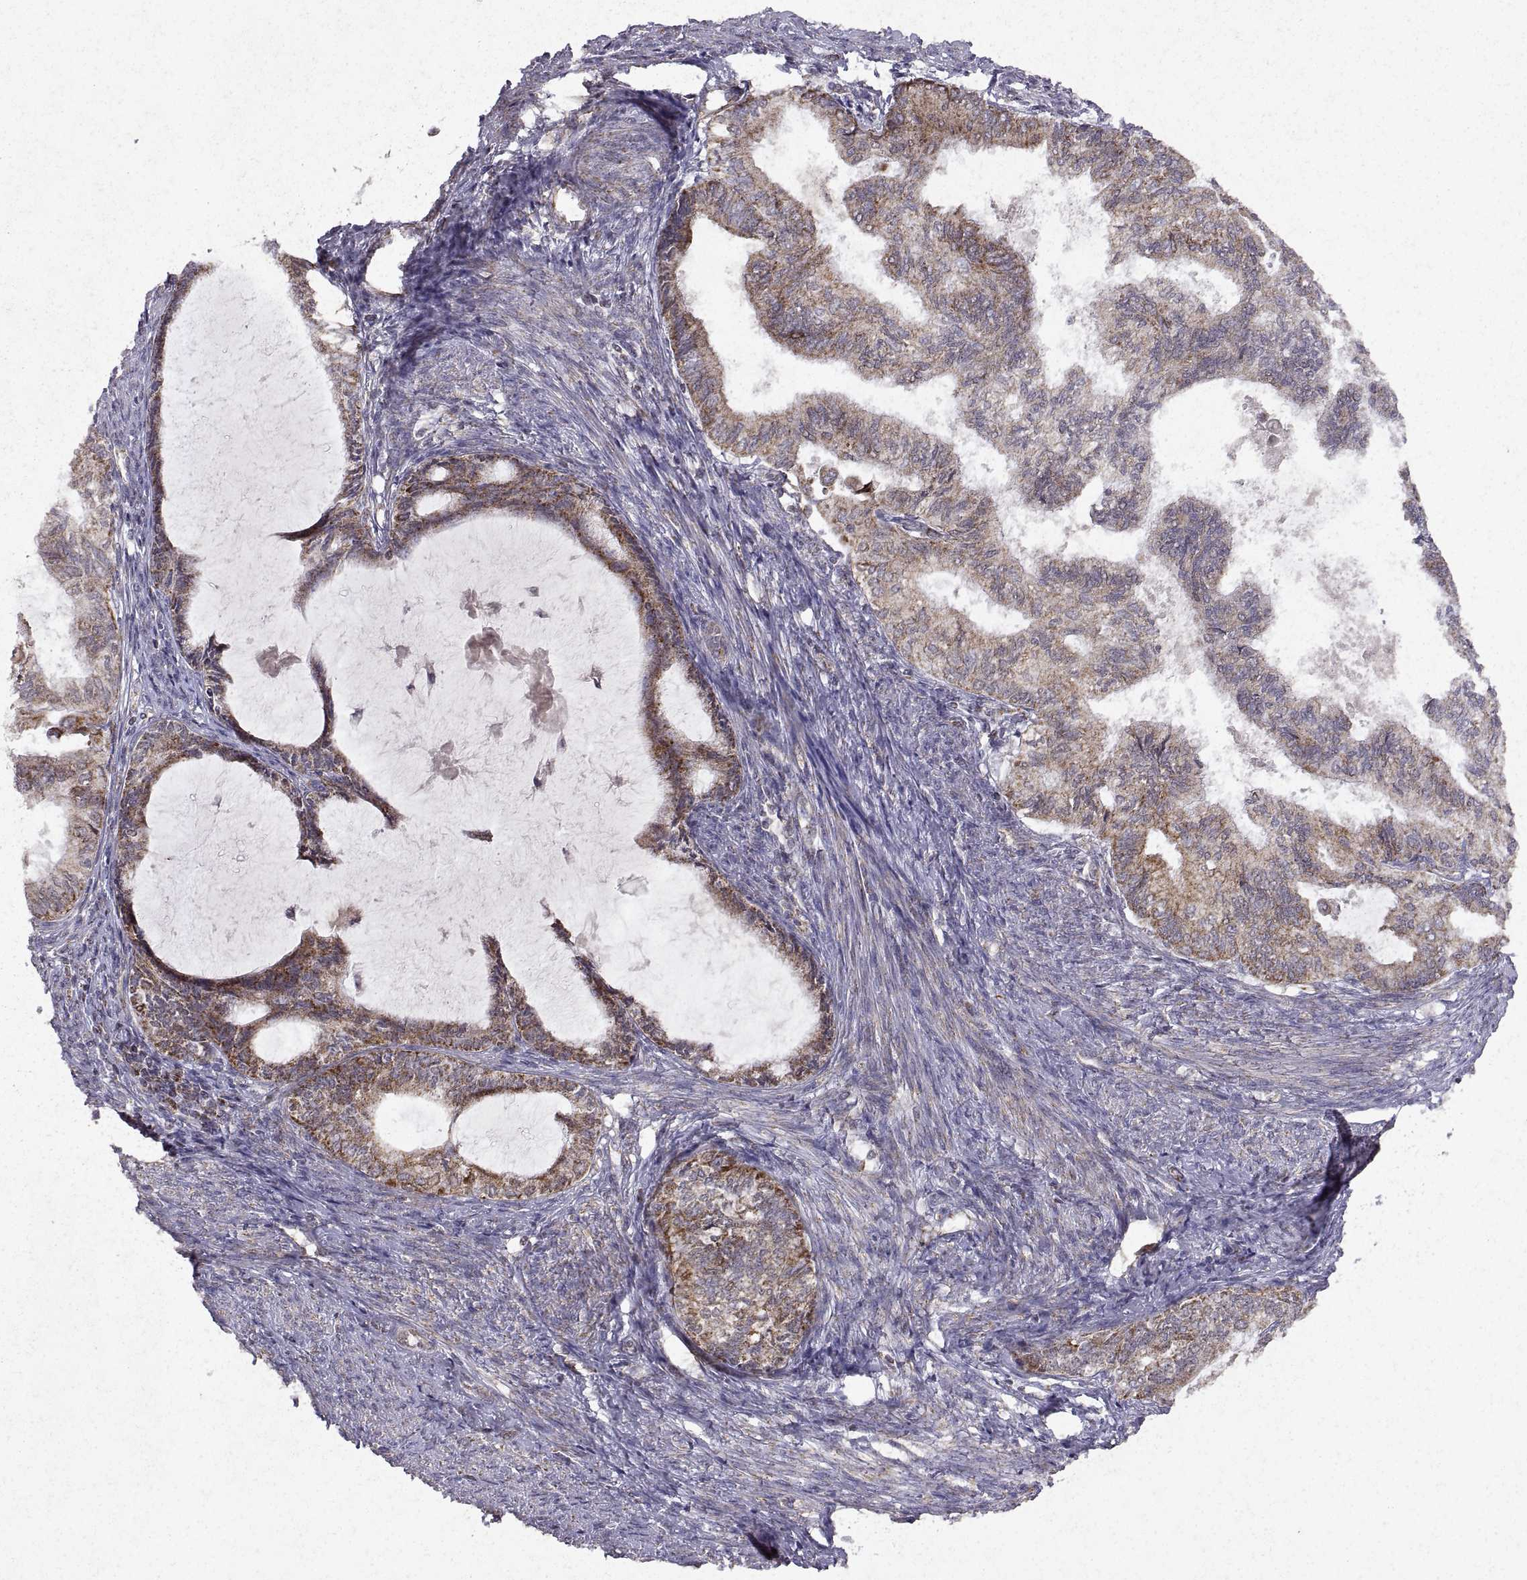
{"staining": {"intensity": "weak", "quantity": ">75%", "location": "cytoplasmic/membranous"}, "tissue": "endometrial cancer", "cell_type": "Tumor cells", "image_type": "cancer", "snomed": [{"axis": "morphology", "description": "Adenocarcinoma, NOS"}, {"axis": "topography", "description": "Endometrium"}], "caption": "Immunohistochemical staining of adenocarcinoma (endometrial) exhibits low levels of weak cytoplasmic/membranous protein staining in about >75% of tumor cells. (DAB = brown stain, brightfield microscopy at high magnification).", "gene": "MANBAL", "patient": {"sex": "female", "age": 86}}